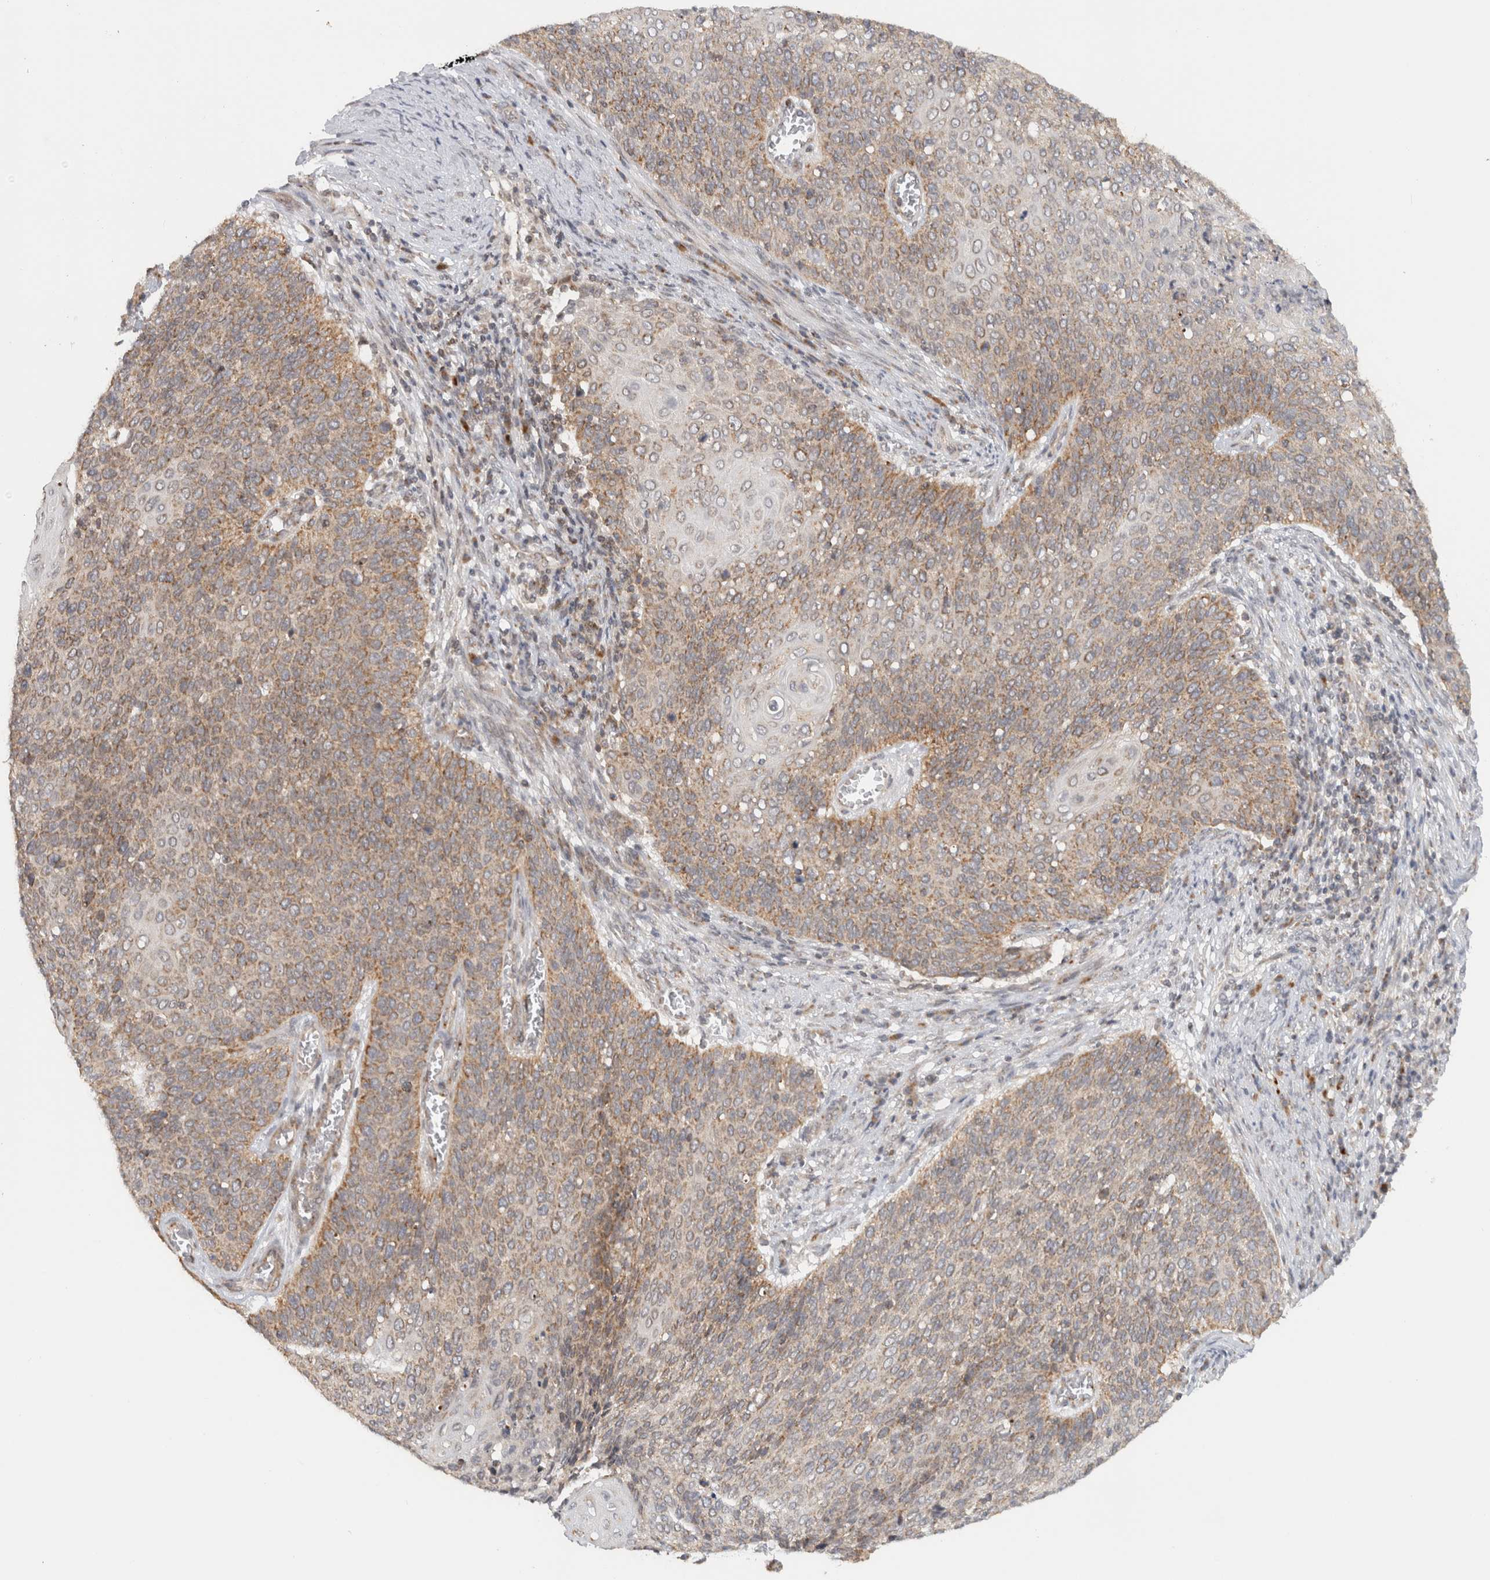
{"staining": {"intensity": "moderate", "quantity": ">75%", "location": "cytoplasmic/membranous"}, "tissue": "cervical cancer", "cell_type": "Tumor cells", "image_type": "cancer", "snomed": [{"axis": "morphology", "description": "Squamous cell carcinoma, NOS"}, {"axis": "topography", "description": "Cervix"}], "caption": "A histopathology image showing moderate cytoplasmic/membranous positivity in approximately >75% of tumor cells in cervical cancer, as visualized by brown immunohistochemical staining.", "gene": "CMC2", "patient": {"sex": "female", "age": 39}}